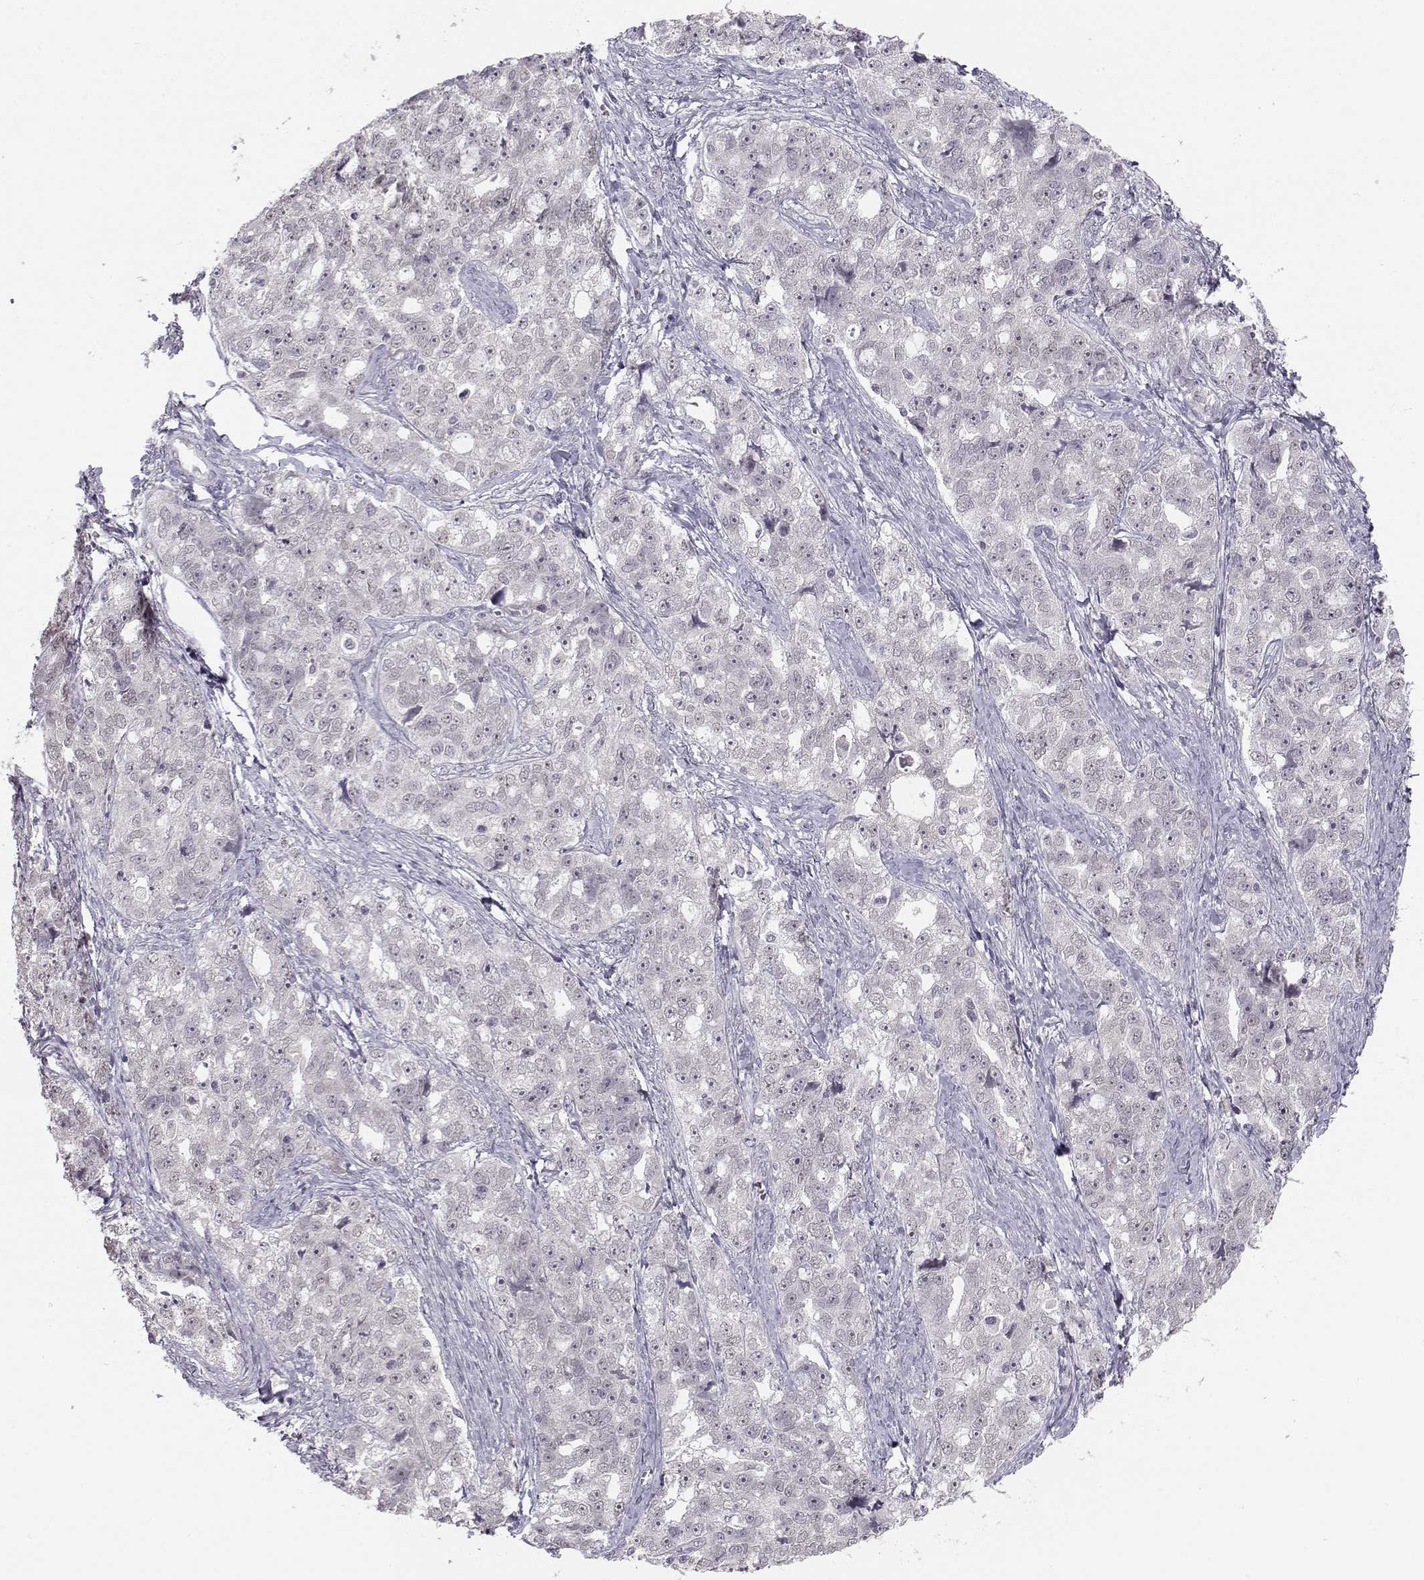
{"staining": {"intensity": "negative", "quantity": "none", "location": "none"}, "tissue": "ovarian cancer", "cell_type": "Tumor cells", "image_type": "cancer", "snomed": [{"axis": "morphology", "description": "Cystadenocarcinoma, serous, NOS"}, {"axis": "topography", "description": "Ovary"}], "caption": "Human ovarian serous cystadenocarcinoma stained for a protein using IHC displays no positivity in tumor cells.", "gene": "KIF13B", "patient": {"sex": "female", "age": 51}}